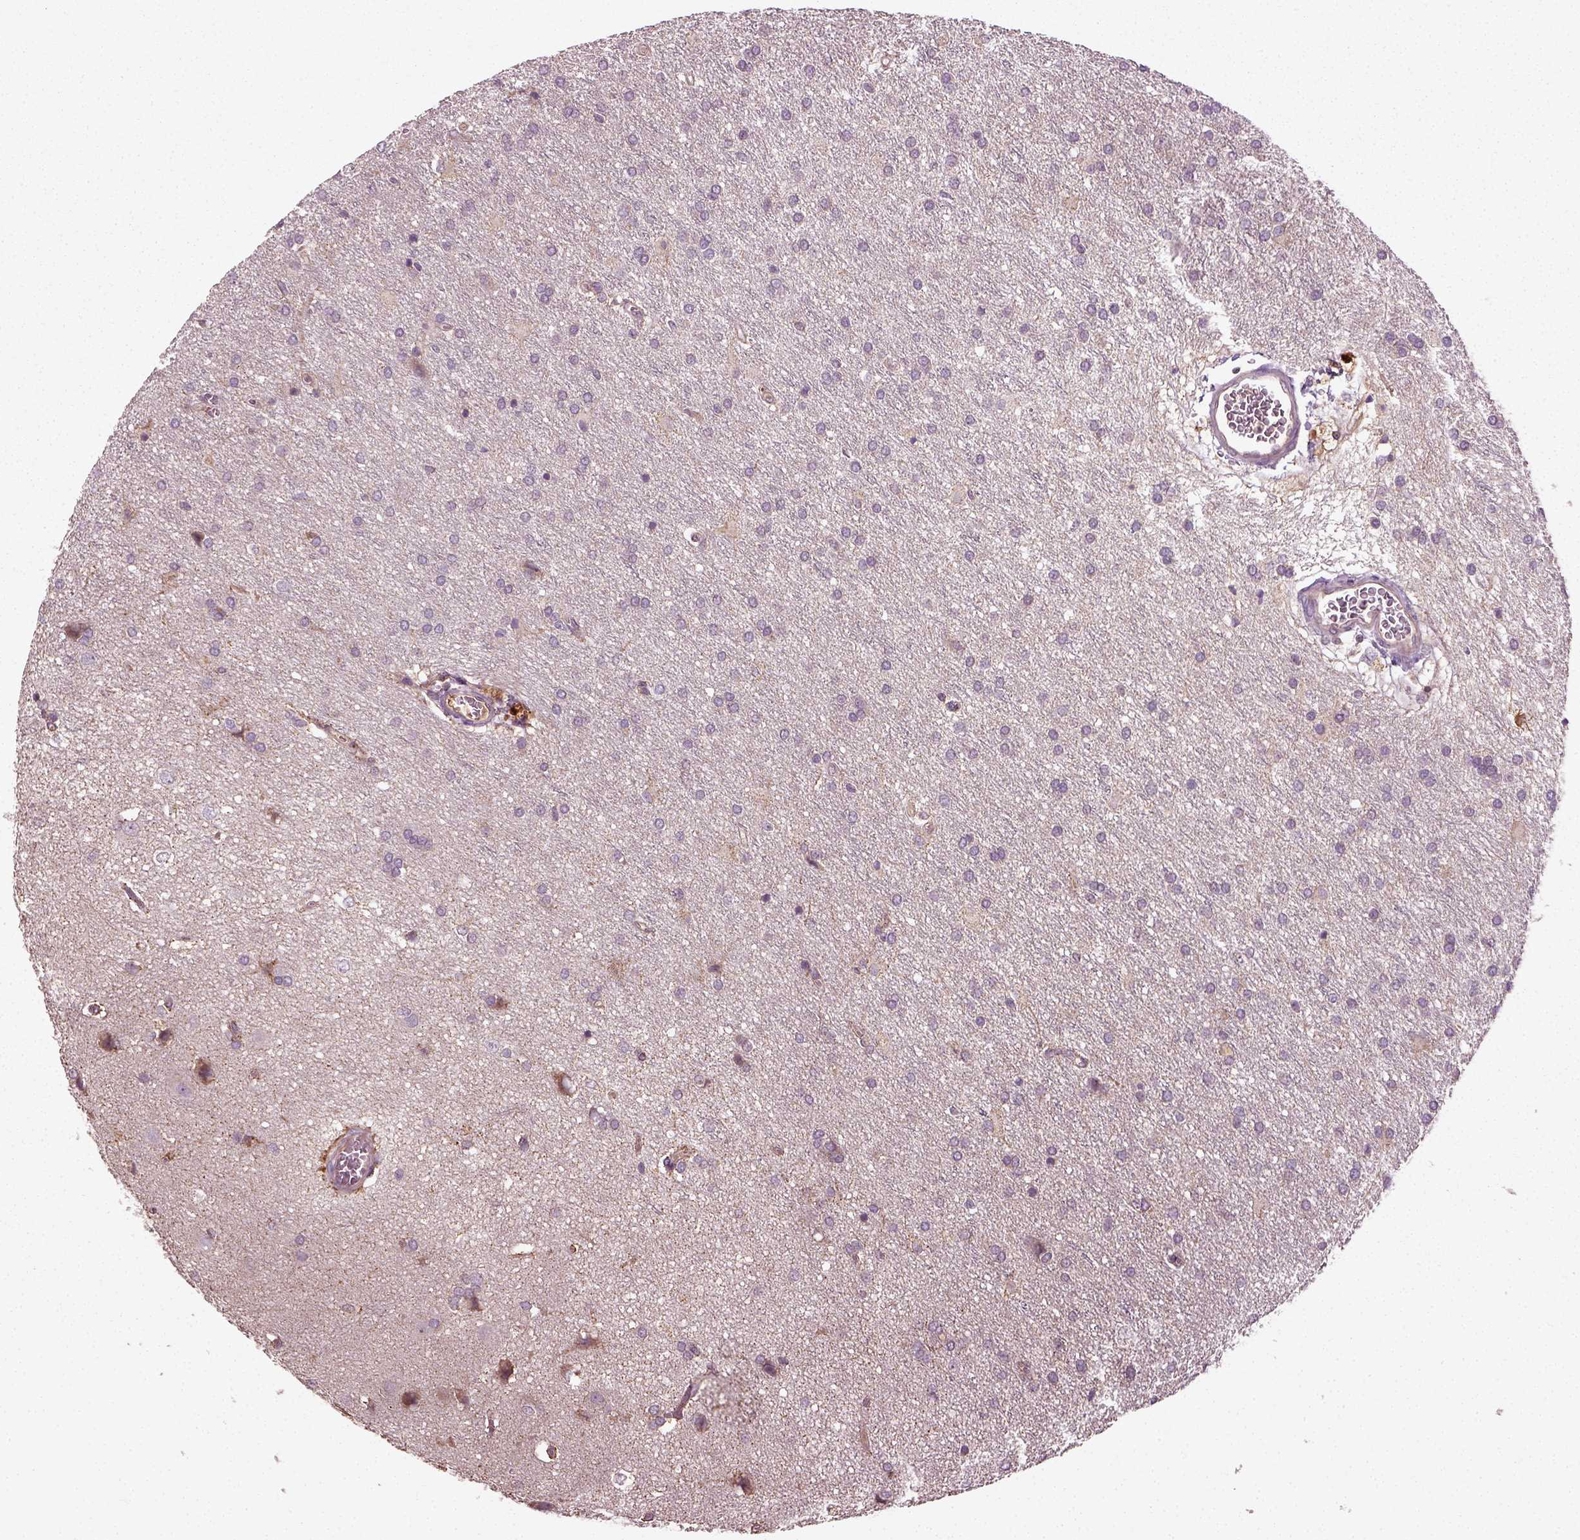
{"staining": {"intensity": "negative", "quantity": "none", "location": "none"}, "tissue": "glioma", "cell_type": "Tumor cells", "image_type": "cancer", "snomed": [{"axis": "morphology", "description": "Glioma, malignant, Low grade"}, {"axis": "topography", "description": "Brain"}], "caption": "Protein analysis of glioma shows no significant staining in tumor cells.", "gene": "ERV3-1", "patient": {"sex": "female", "age": 32}}